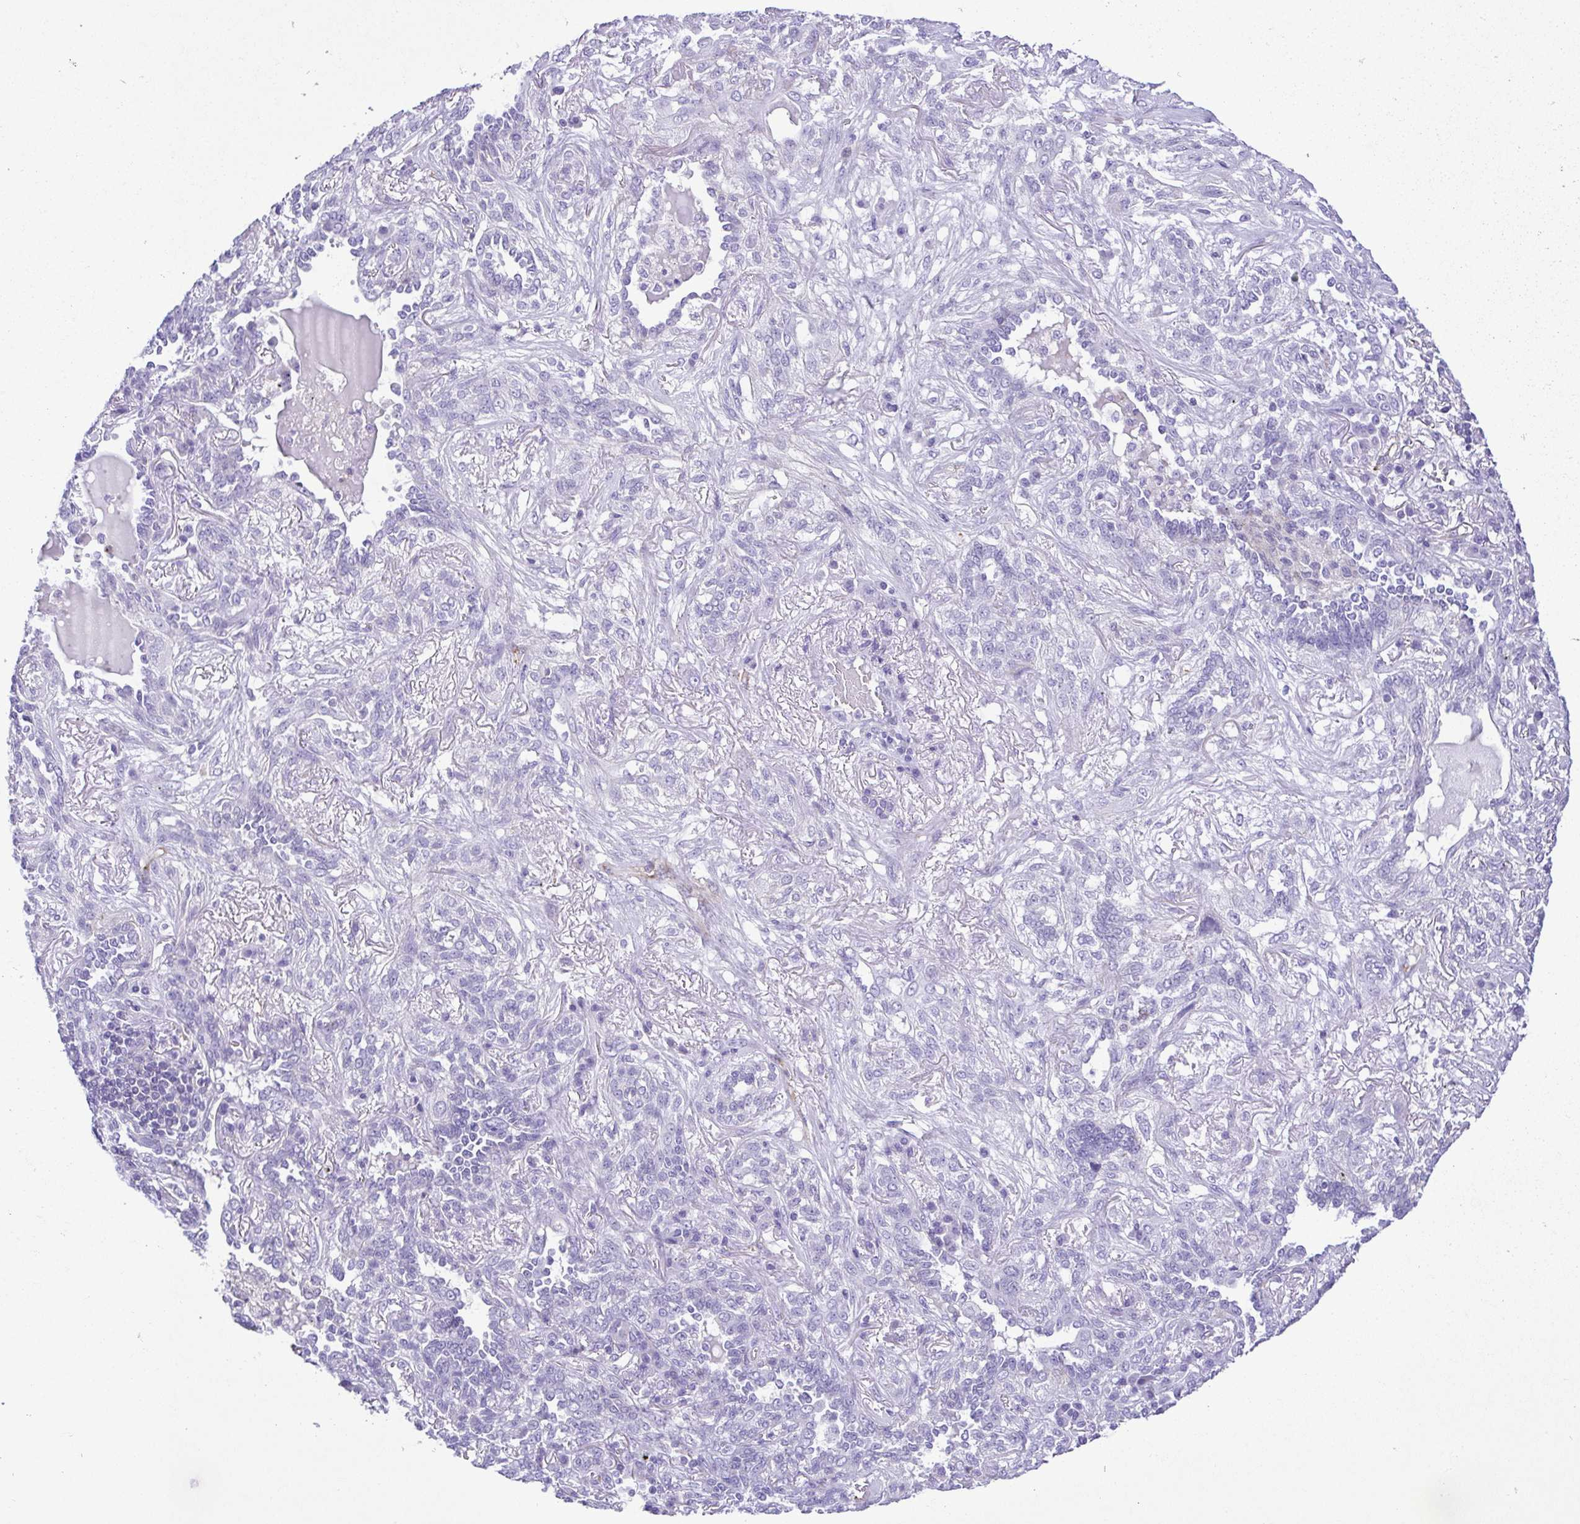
{"staining": {"intensity": "negative", "quantity": "none", "location": "none"}, "tissue": "lung cancer", "cell_type": "Tumor cells", "image_type": "cancer", "snomed": [{"axis": "morphology", "description": "Squamous cell carcinoma, NOS"}, {"axis": "topography", "description": "Lung"}], "caption": "High power microscopy image of an immunohistochemistry histopathology image of lung squamous cell carcinoma, revealing no significant expression in tumor cells. The staining is performed using DAB (3,3'-diaminobenzidine) brown chromogen with nuclei counter-stained in using hematoxylin.", "gene": "GPR182", "patient": {"sex": "female", "age": 70}}